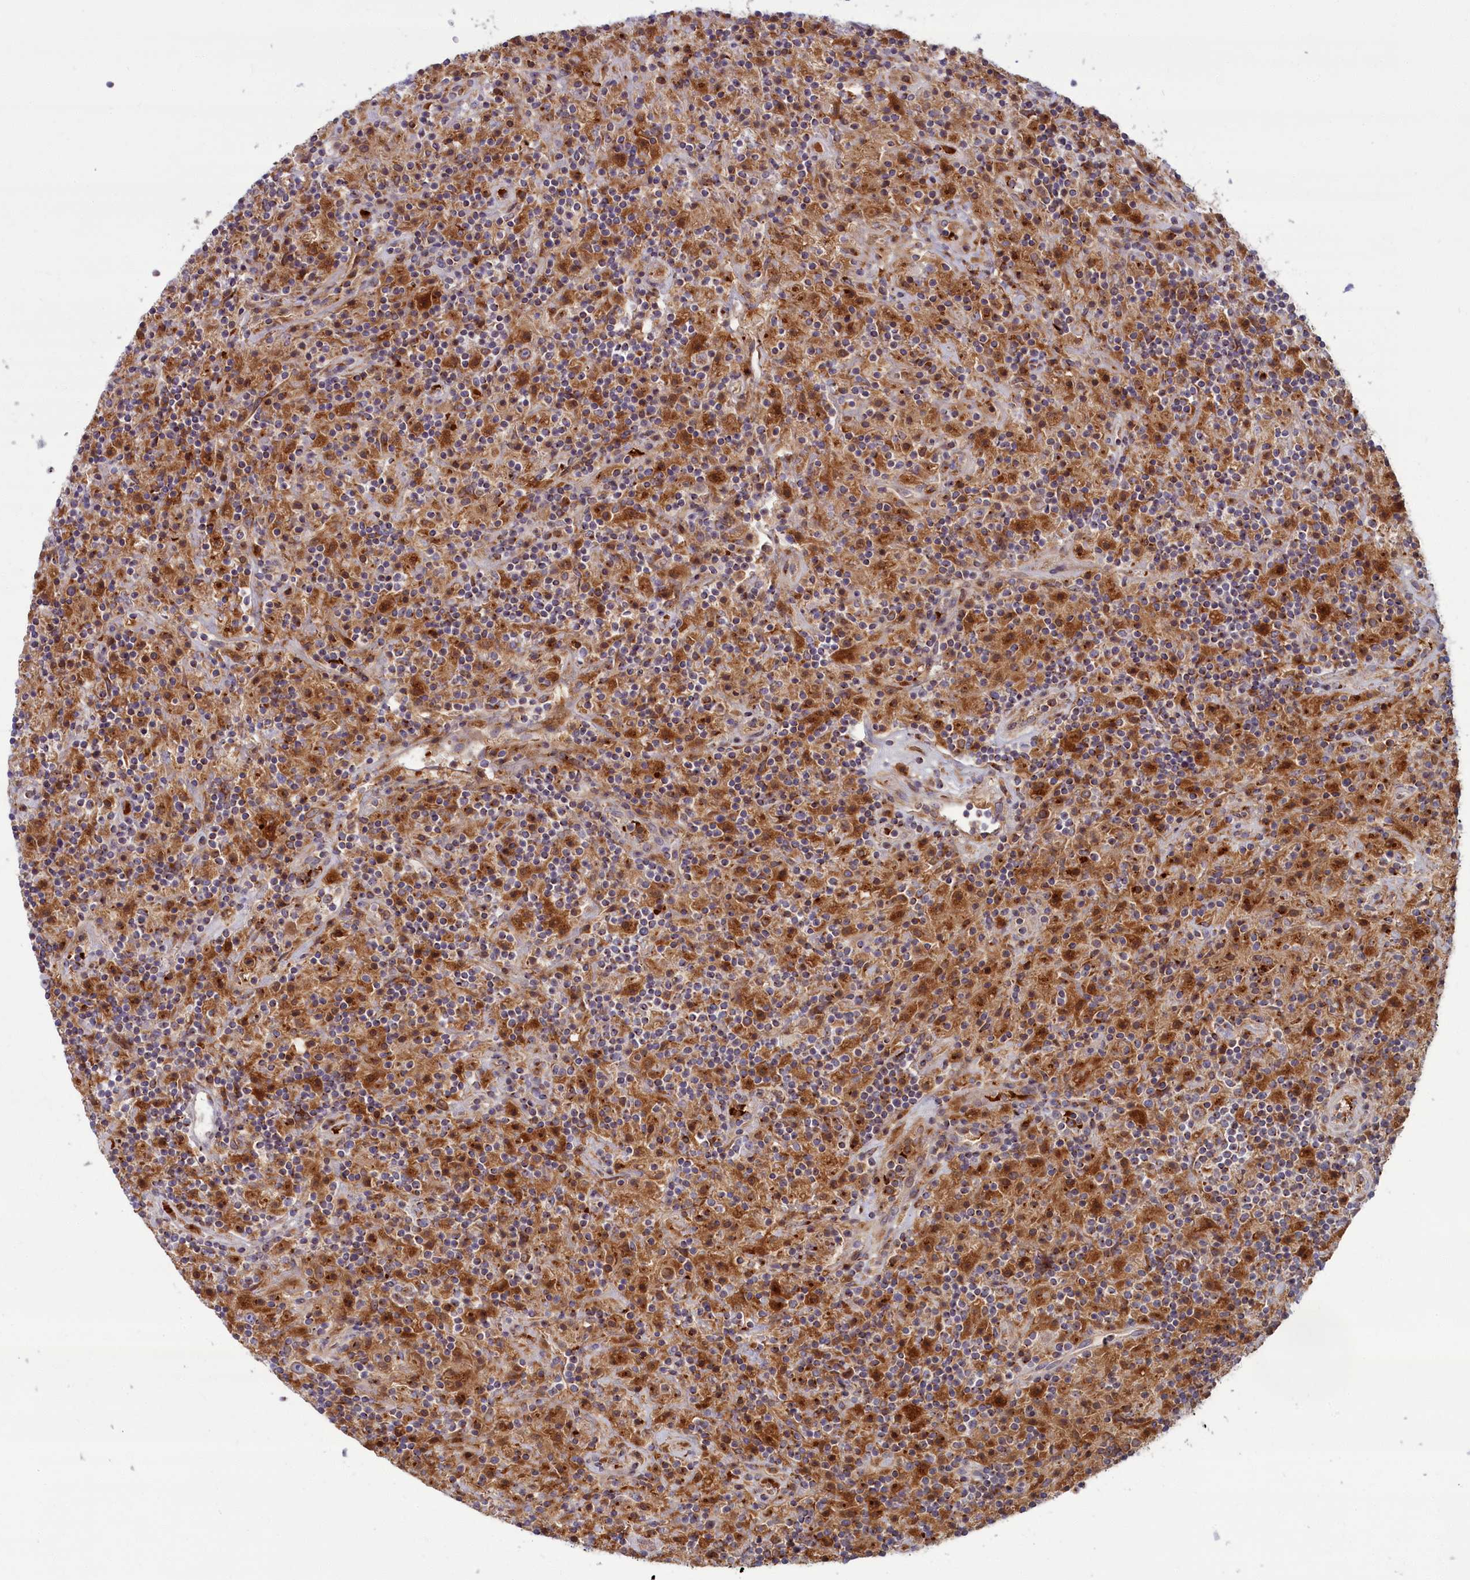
{"staining": {"intensity": "weak", "quantity": ">75%", "location": "cytoplasmic/membranous"}, "tissue": "lymphoma", "cell_type": "Tumor cells", "image_type": "cancer", "snomed": [{"axis": "morphology", "description": "Hodgkin's disease, NOS"}, {"axis": "topography", "description": "Lymph node"}], "caption": "This histopathology image demonstrates immunohistochemistry (IHC) staining of human Hodgkin's disease, with low weak cytoplasmic/membranous expression in about >75% of tumor cells.", "gene": "BLVRB", "patient": {"sex": "male", "age": 70}}